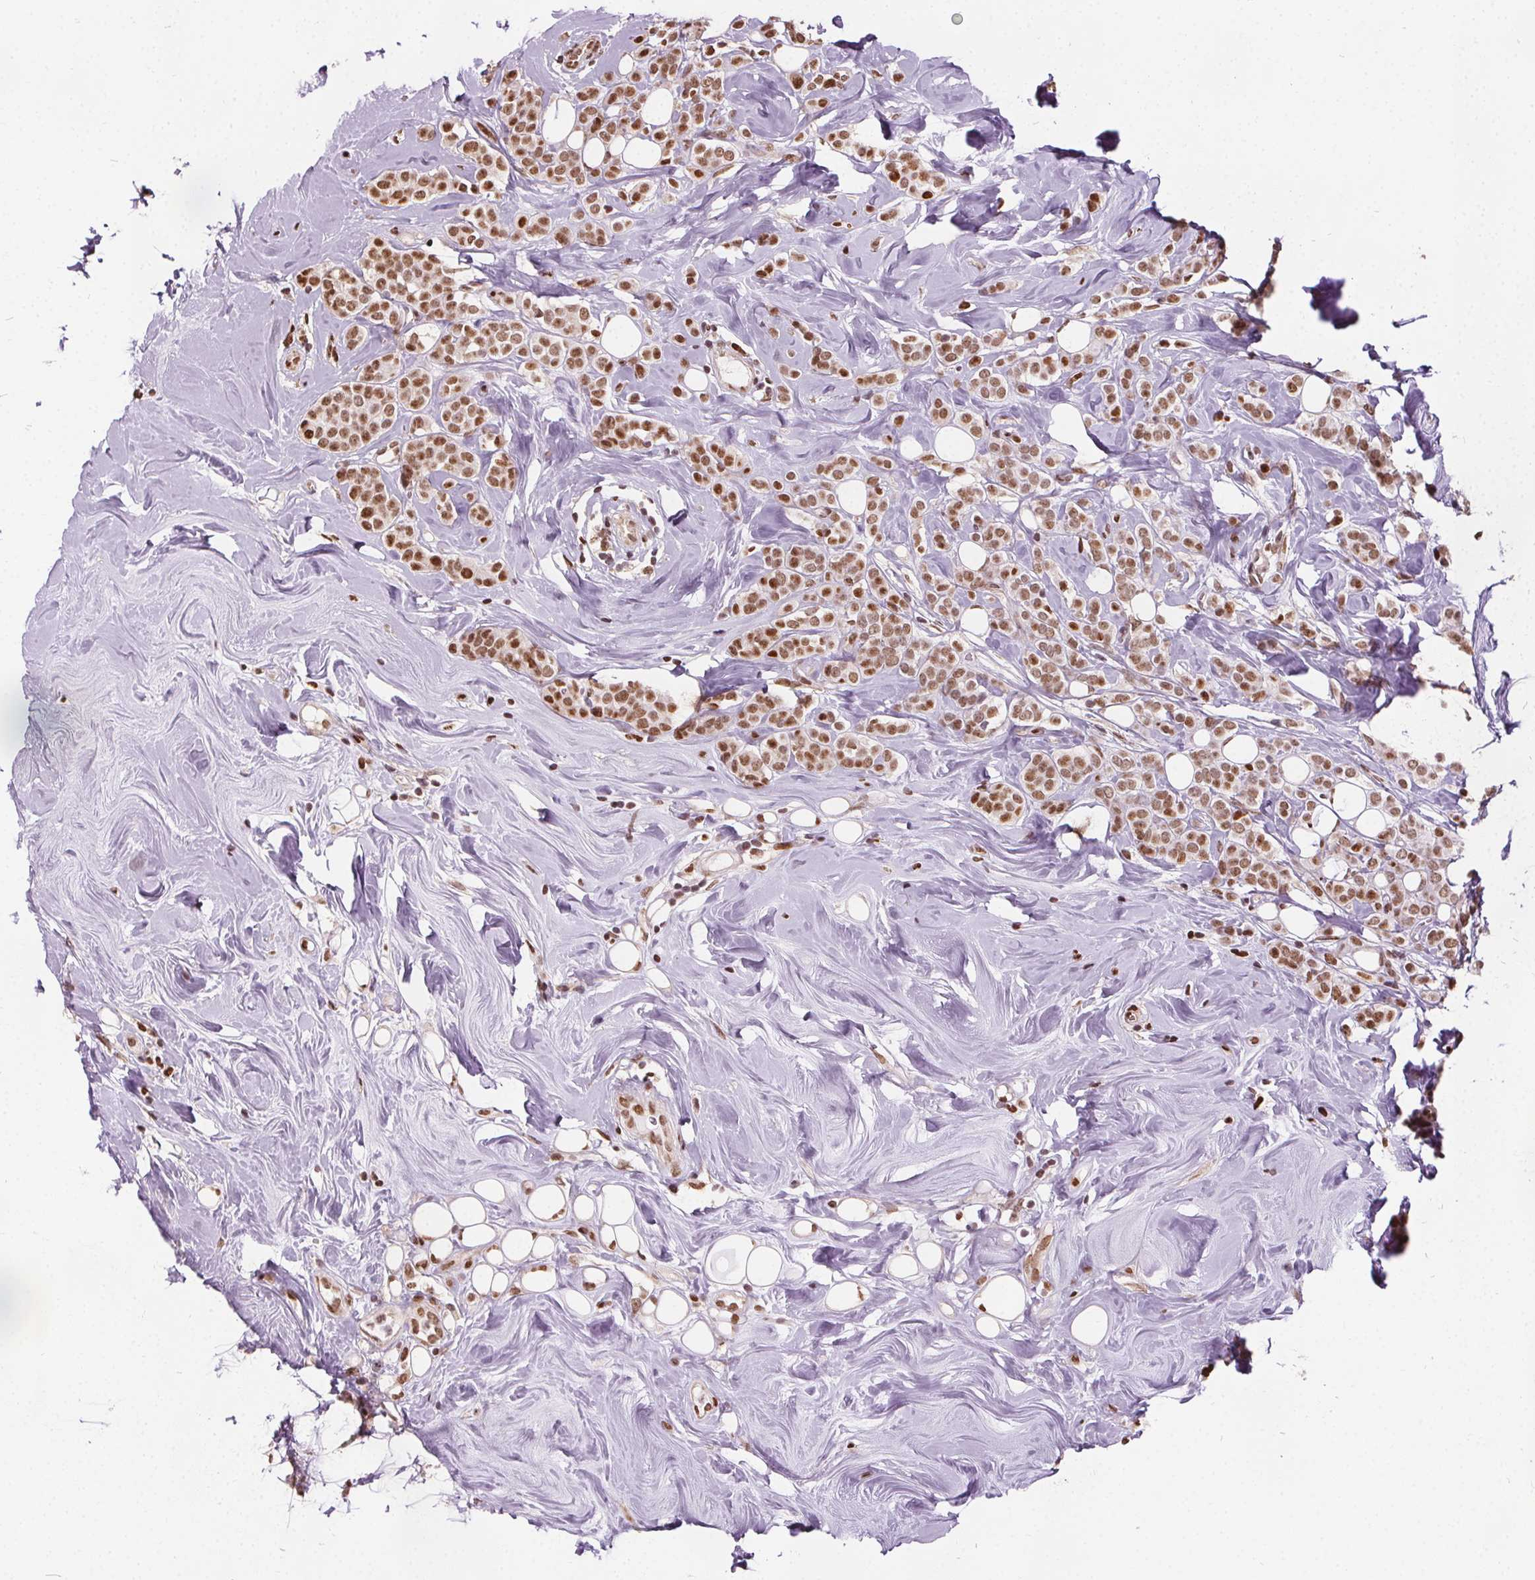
{"staining": {"intensity": "moderate", "quantity": ">75%", "location": "nuclear"}, "tissue": "breast cancer", "cell_type": "Tumor cells", "image_type": "cancer", "snomed": [{"axis": "morphology", "description": "Lobular carcinoma"}, {"axis": "topography", "description": "Breast"}], "caption": "Immunohistochemistry of human breast cancer displays medium levels of moderate nuclear expression in approximately >75% of tumor cells.", "gene": "ISLR2", "patient": {"sex": "female", "age": 49}}